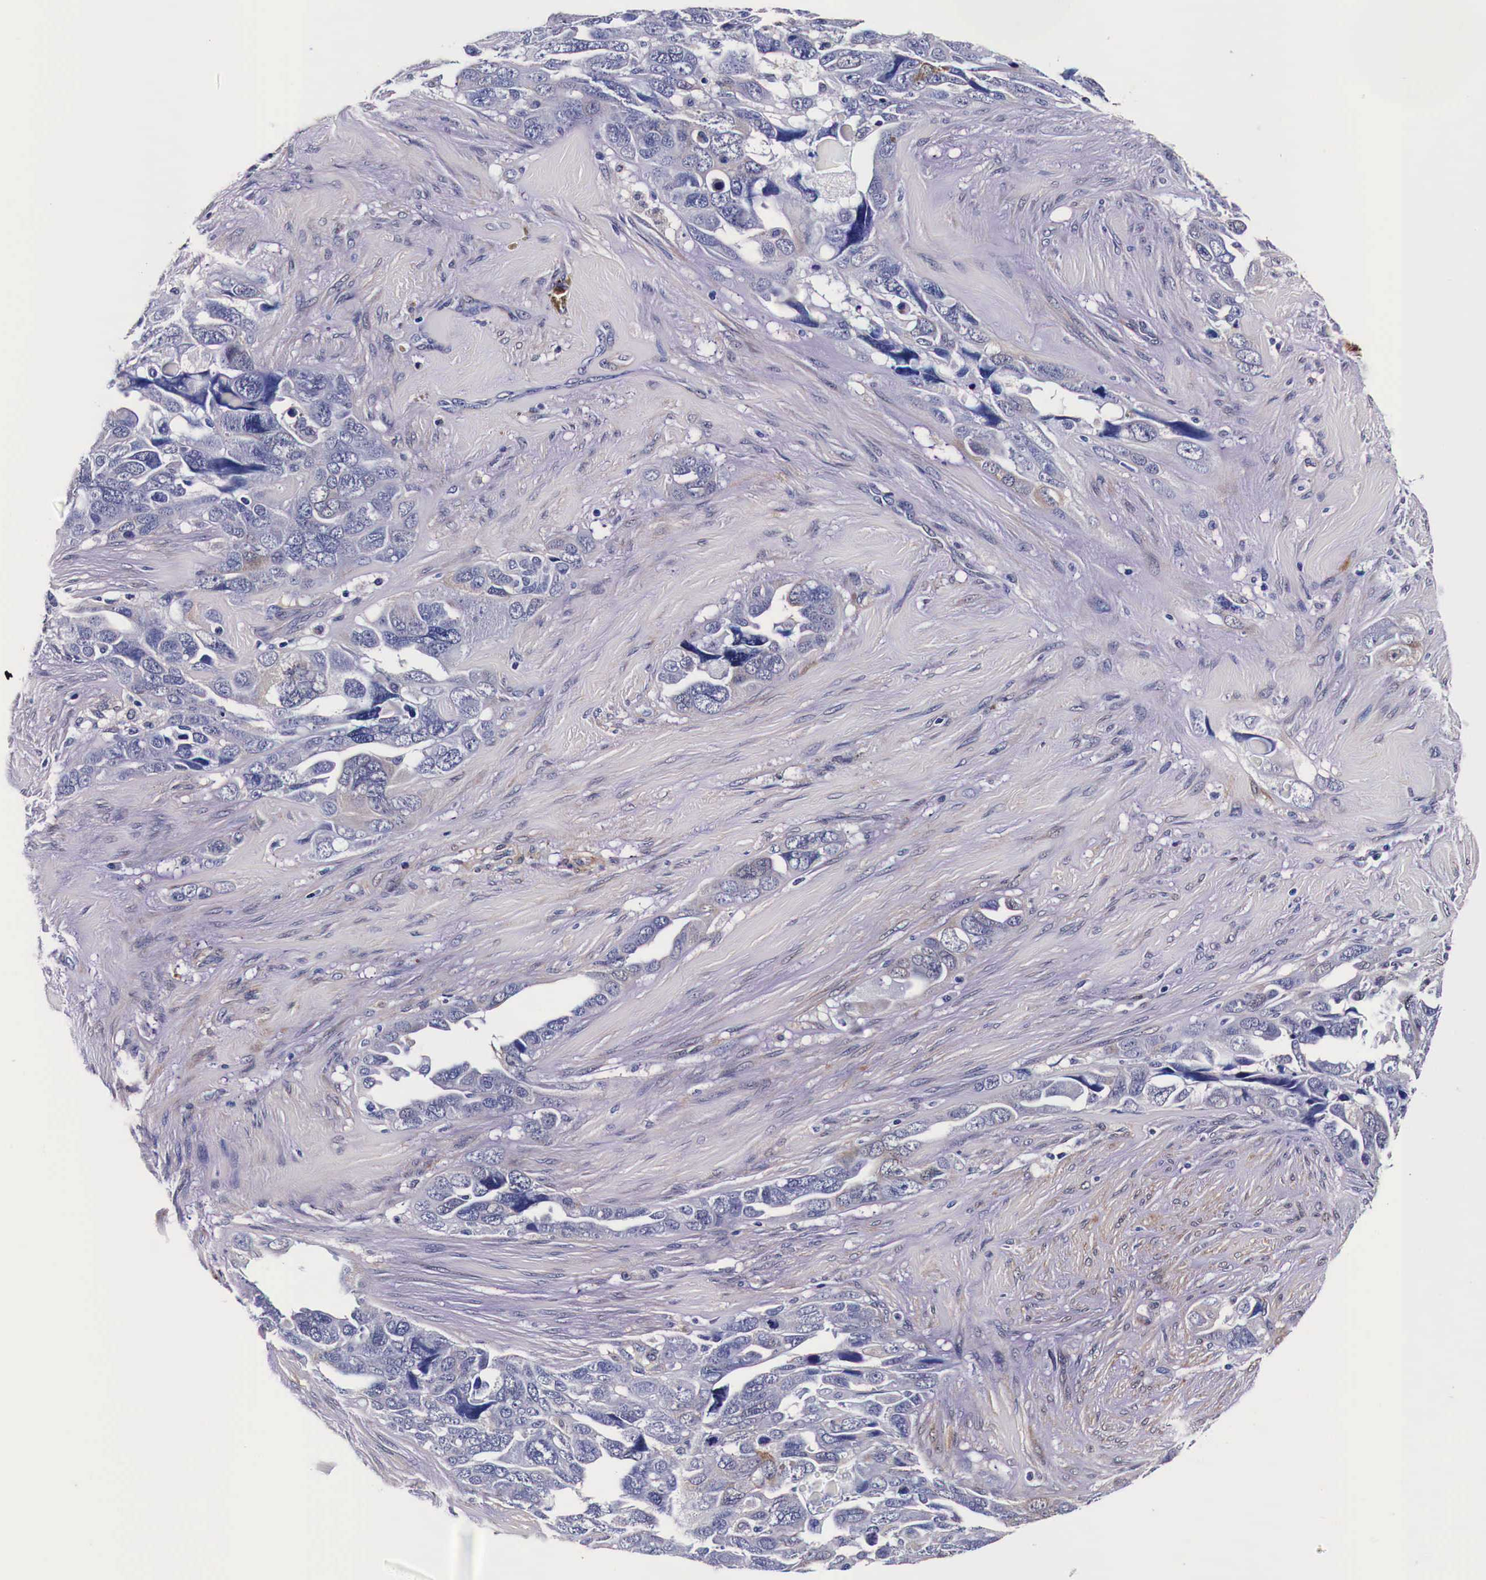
{"staining": {"intensity": "negative", "quantity": "none", "location": "none"}, "tissue": "ovarian cancer", "cell_type": "Tumor cells", "image_type": "cancer", "snomed": [{"axis": "morphology", "description": "Cystadenocarcinoma, serous, NOS"}, {"axis": "topography", "description": "Ovary"}], "caption": "IHC micrograph of neoplastic tissue: human ovarian cancer stained with DAB (3,3'-diaminobenzidine) displays no significant protein expression in tumor cells.", "gene": "HSPB1", "patient": {"sex": "female", "age": 63}}